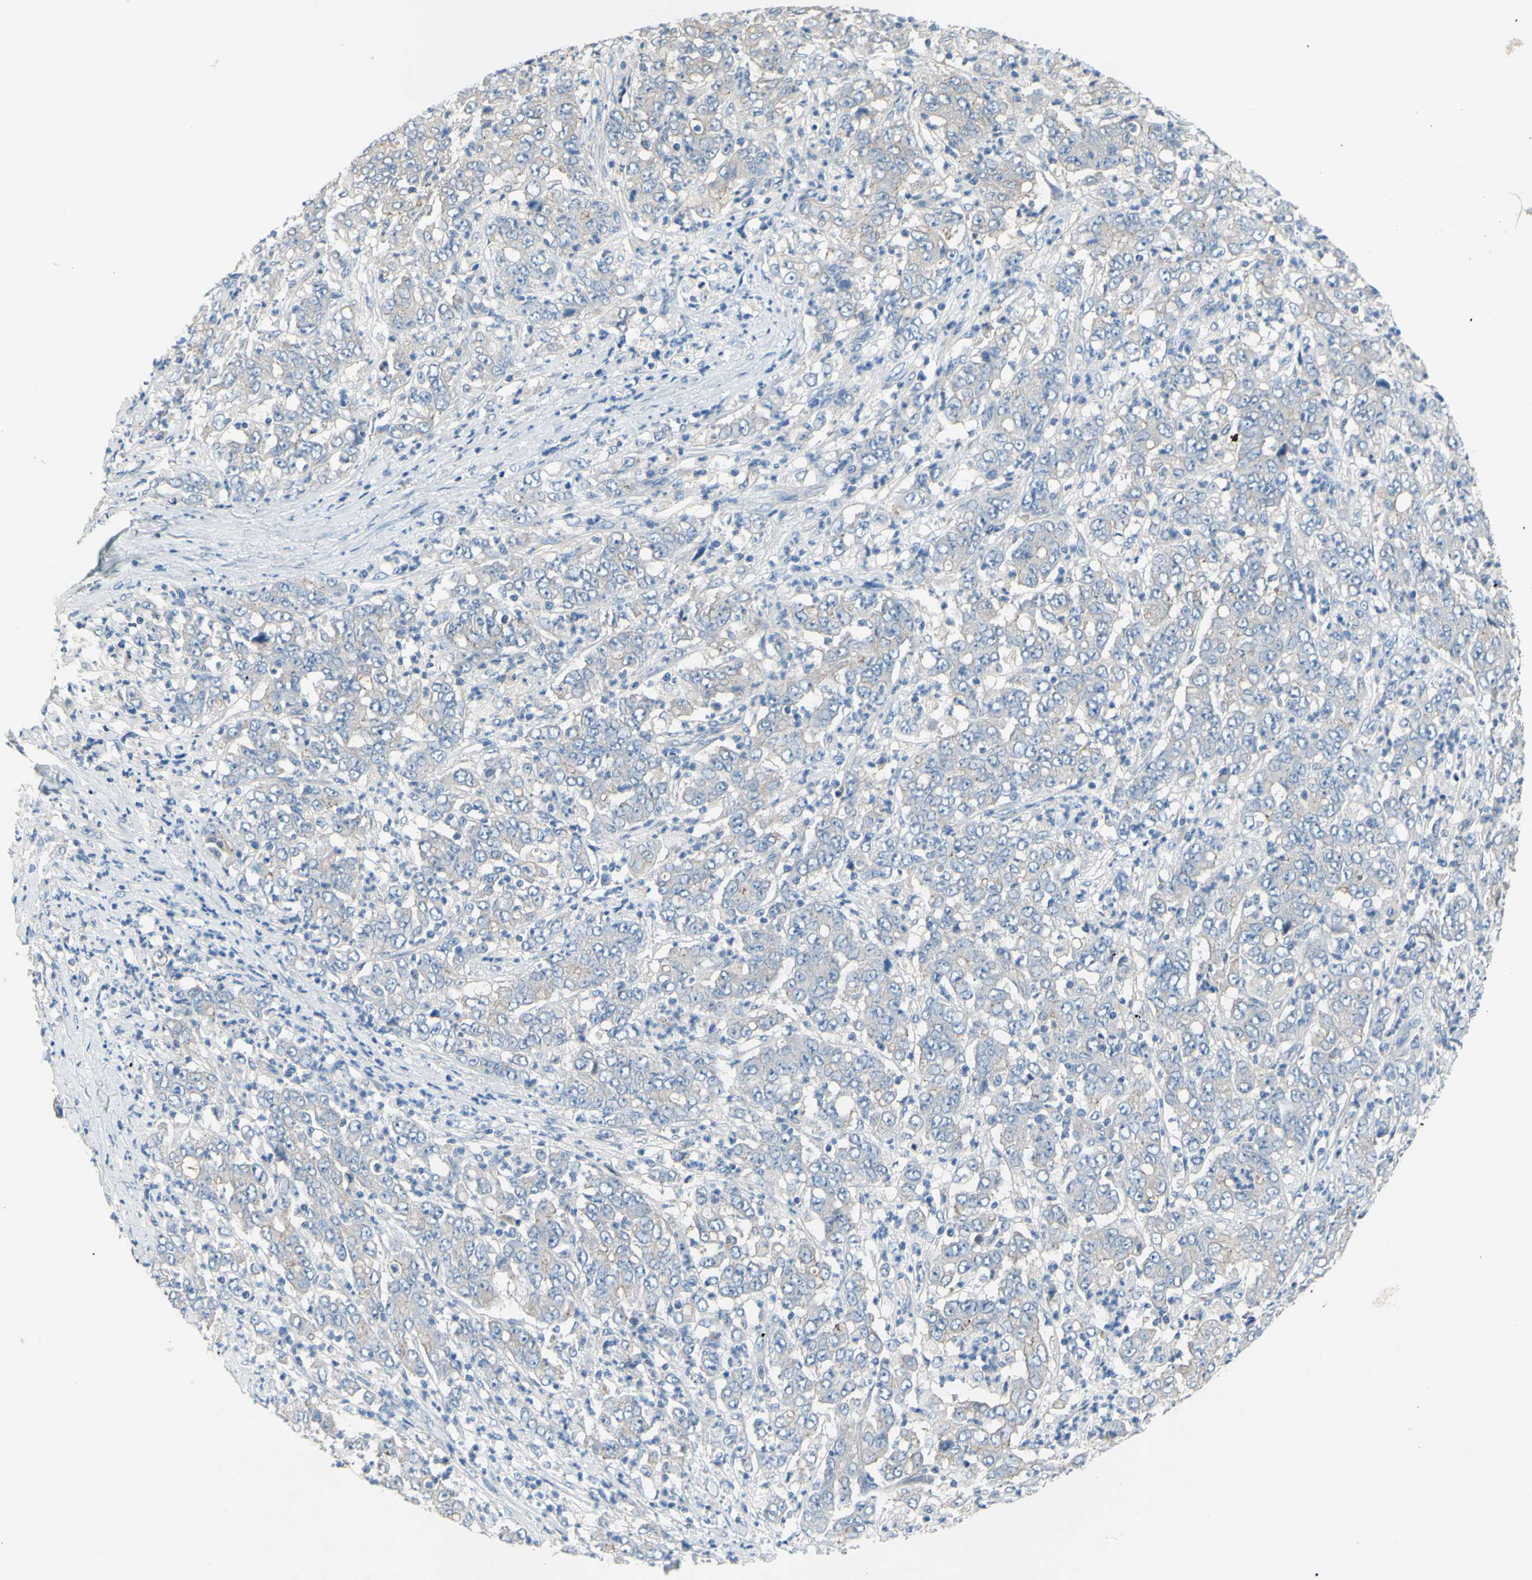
{"staining": {"intensity": "negative", "quantity": "none", "location": "none"}, "tissue": "stomach cancer", "cell_type": "Tumor cells", "image_type": "cancer", "snomed": [{"axis": "morphology", "description": "Adenocarcinoma, NOS"}, {"axis": "topography", "description": "Stomach, lower"}], "caption": "DAB (3,3'-diaminobenzidine) immunohistochemical staining of human adenocarcinoma (stomach) shows no significant staining in tumor cells. The staining is performed using DAB (3,3'-diaminobenzidine) brown chromogen with nuclei counter-stained in using hematoxylin.", "gene": "TMEM59L", "patient": {"sex": "female", "age": 71}}